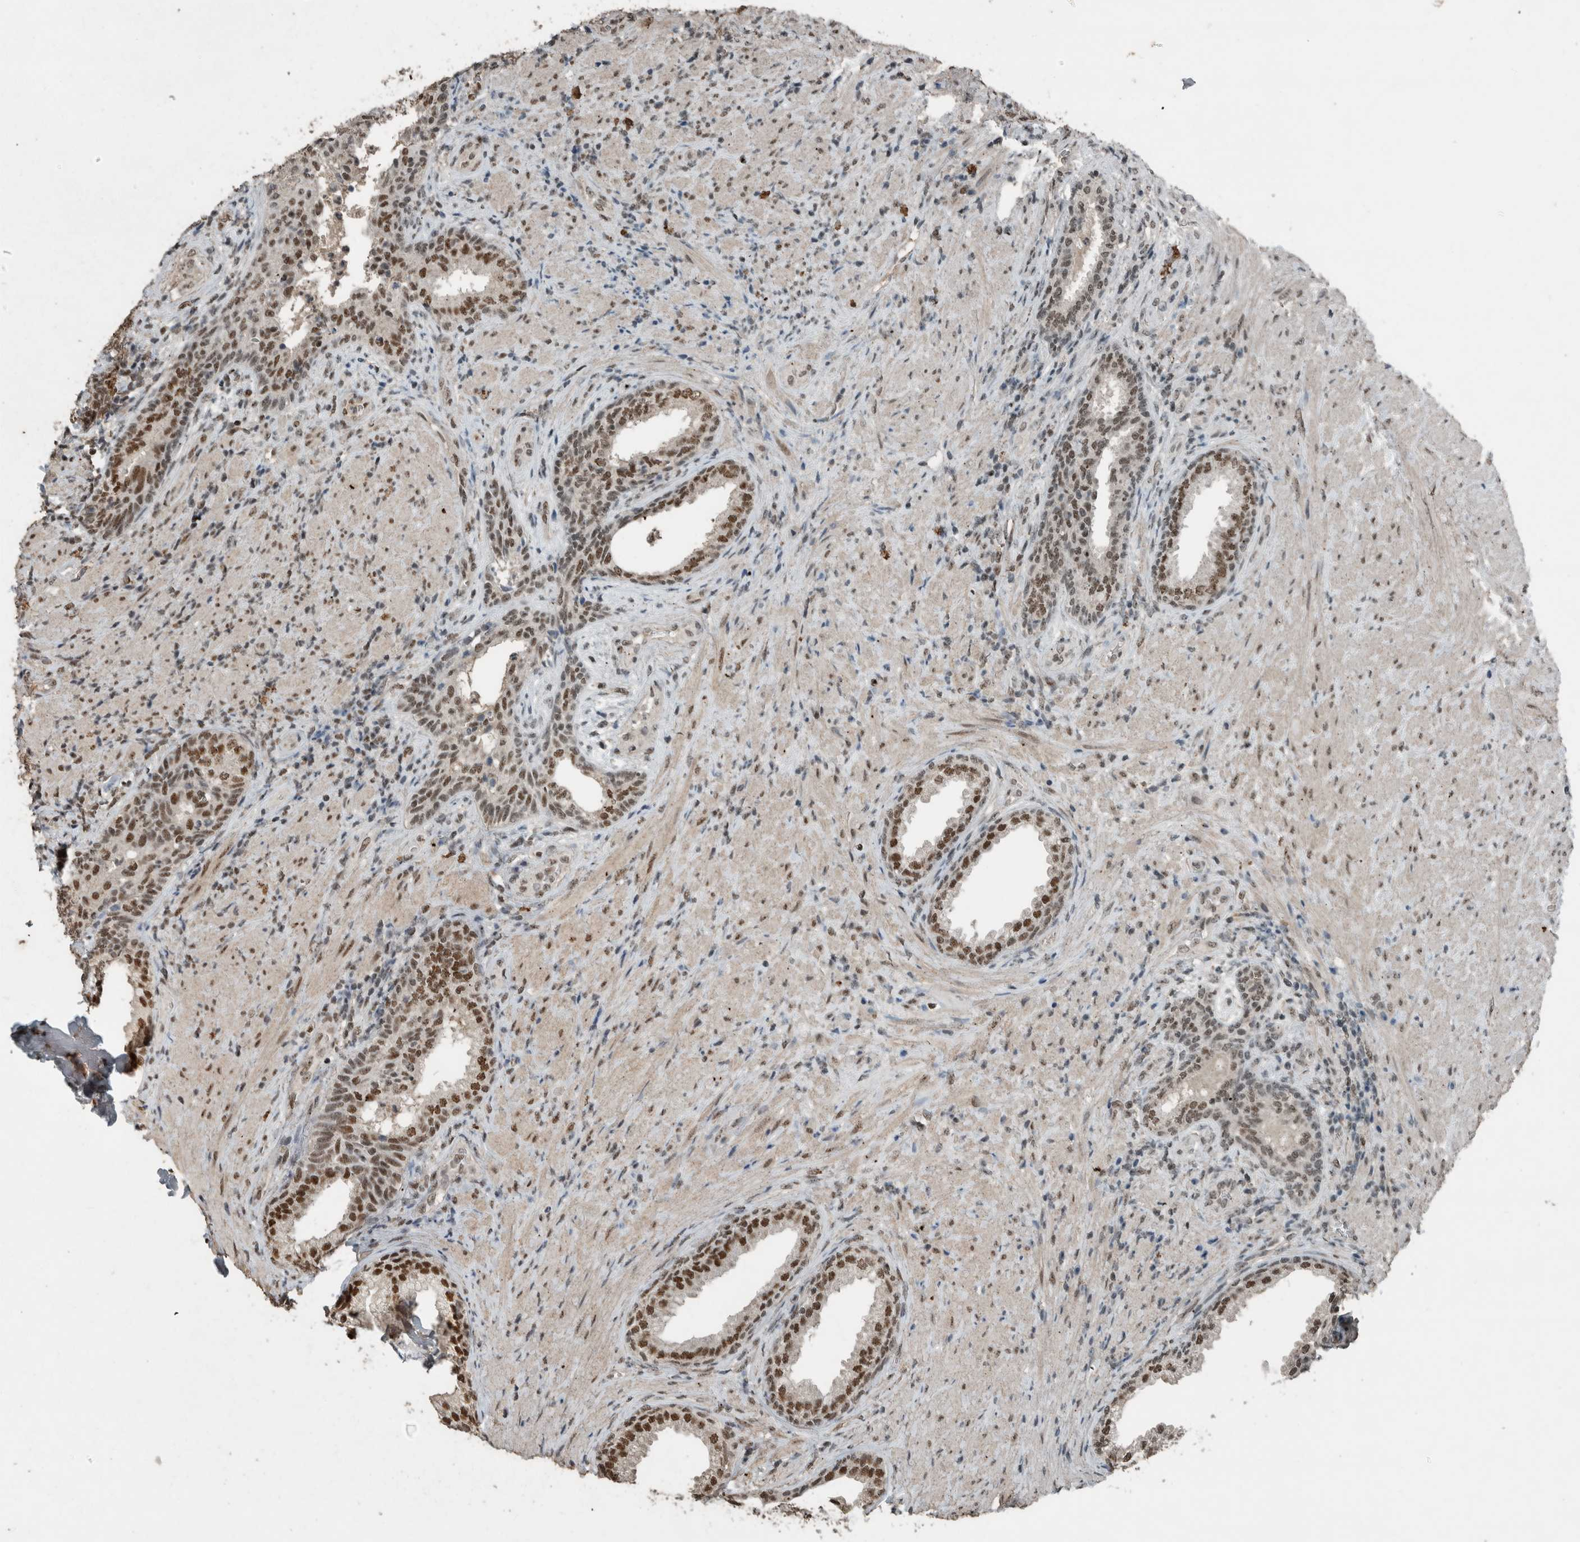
{"staining": {"intensity": "strong", "quantity": ">75%", "location": "nuclear"}, "tissue": "prostate", "cell_type": "Glandular cells", "image_type": "normal", "snomed": [{"axis": "morphology", "description": "Normal tissue, NOS"}, {"axis": "topography", "description": "Prostate"}], "caption": "Immunohistochemistry staining of unremarkable prostate, which exhibits high levels of strong nuclear positivity in about >75% of glandular cells indicating strong nuclear protein positivity. The staining was performed using DAB (3,3'-diaminobenzidine) (brown) for protein detection and nuclei were counterstained in hematoxylin (blue).", "gene": "ZNF24", "patient": {"sex": "male", "age": 76}}